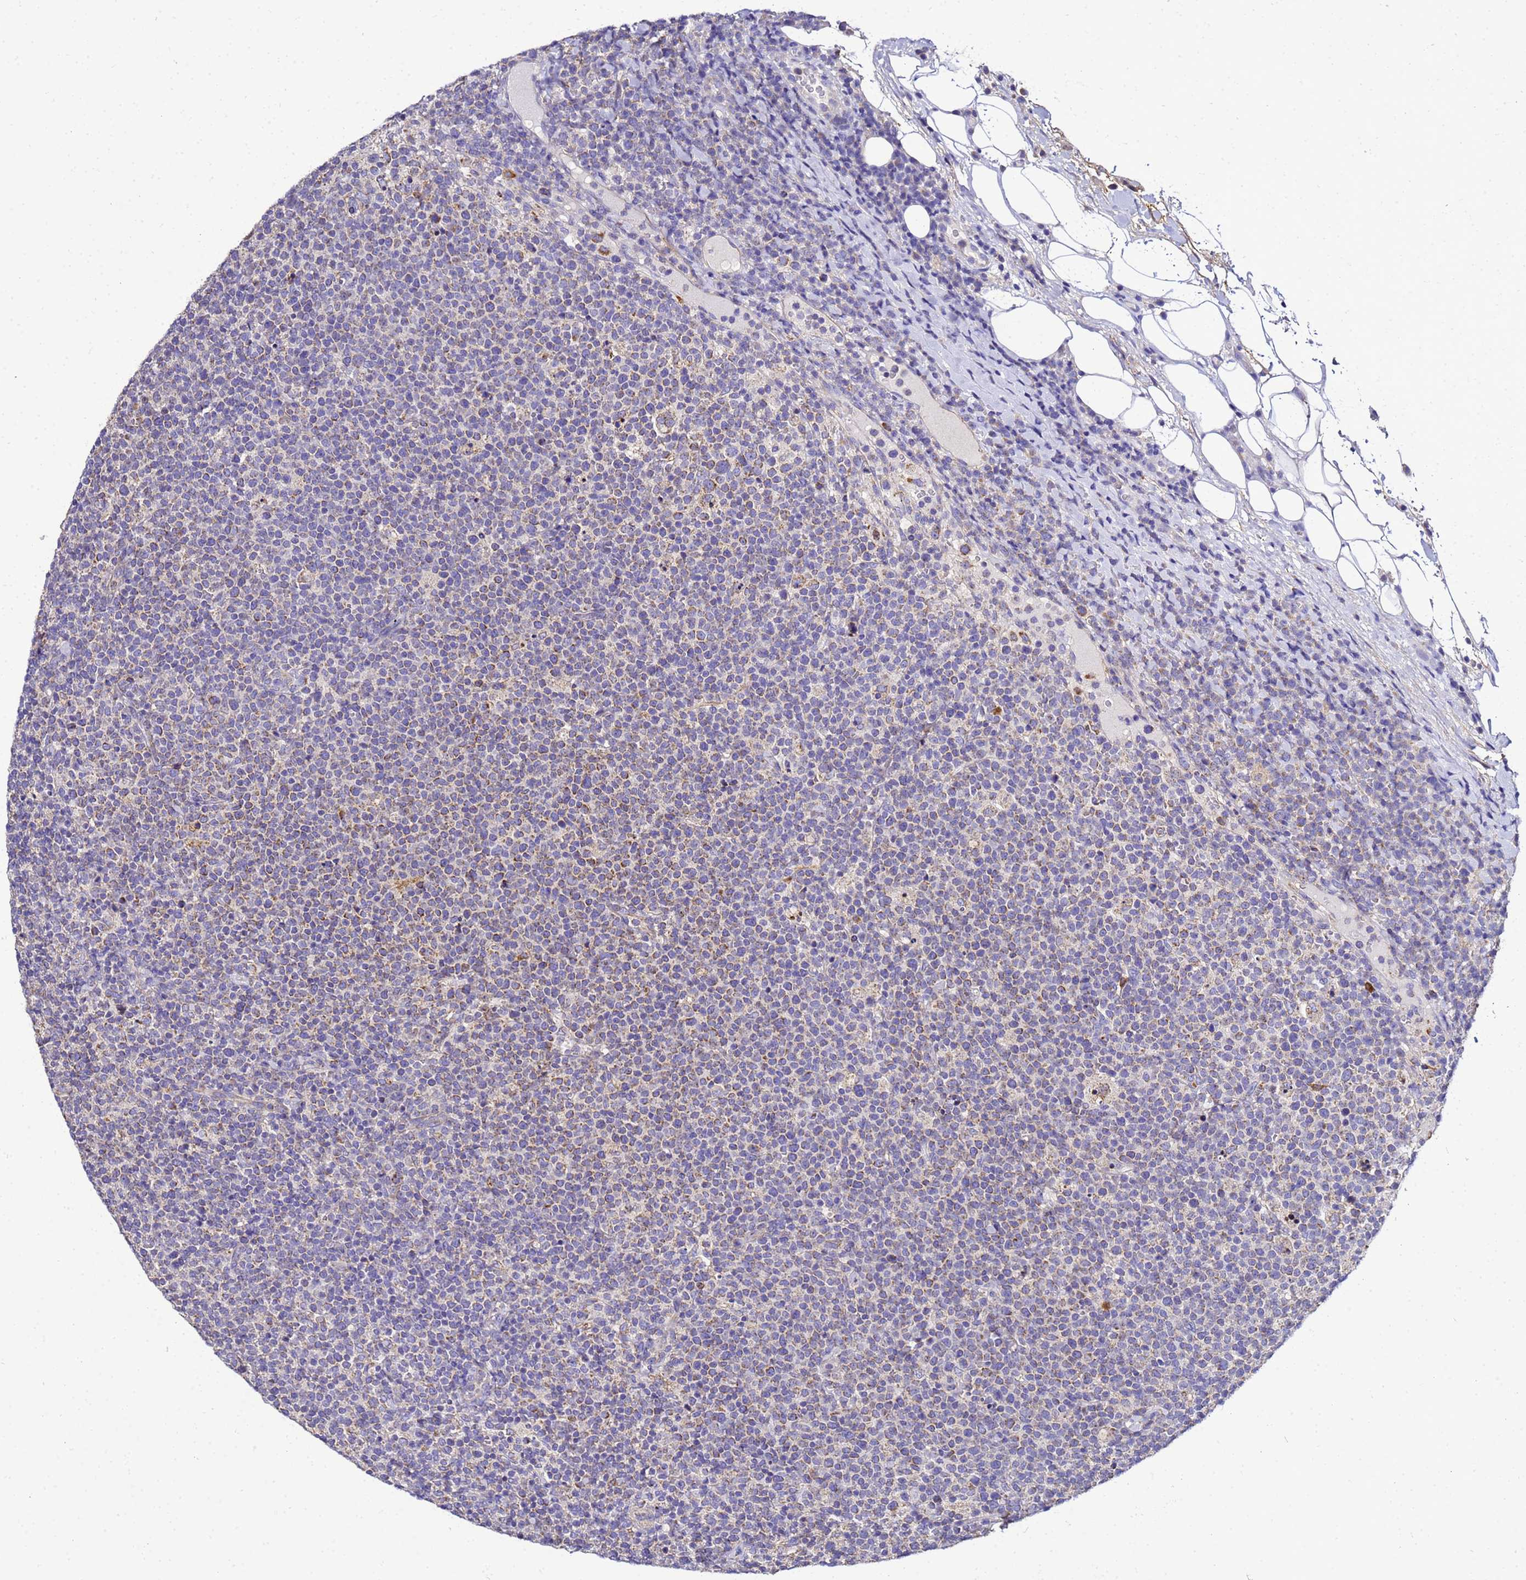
{"staining": {"intensity": "moderate", "quantity": "<25%", "location": "cytoplasmic/membranous"}, "tissue": "lymphoma", "cell_type": "Tumor cells", "image_type": "cancer", "snomed": [{"axis": "morphology", "description": "Malignant lymphoma, non-Hodgkin's type, High grade"}, {"axis": "topography", "description": "Lymph node"}], "caption": "This is a photomicrograph of IHC staining of lymphoma, which shows moderate staining in the cytoplasmic/membranous of tumor cells.", "gene": "HIGD2A", "patient": {"sex": "male", "age": 61}}